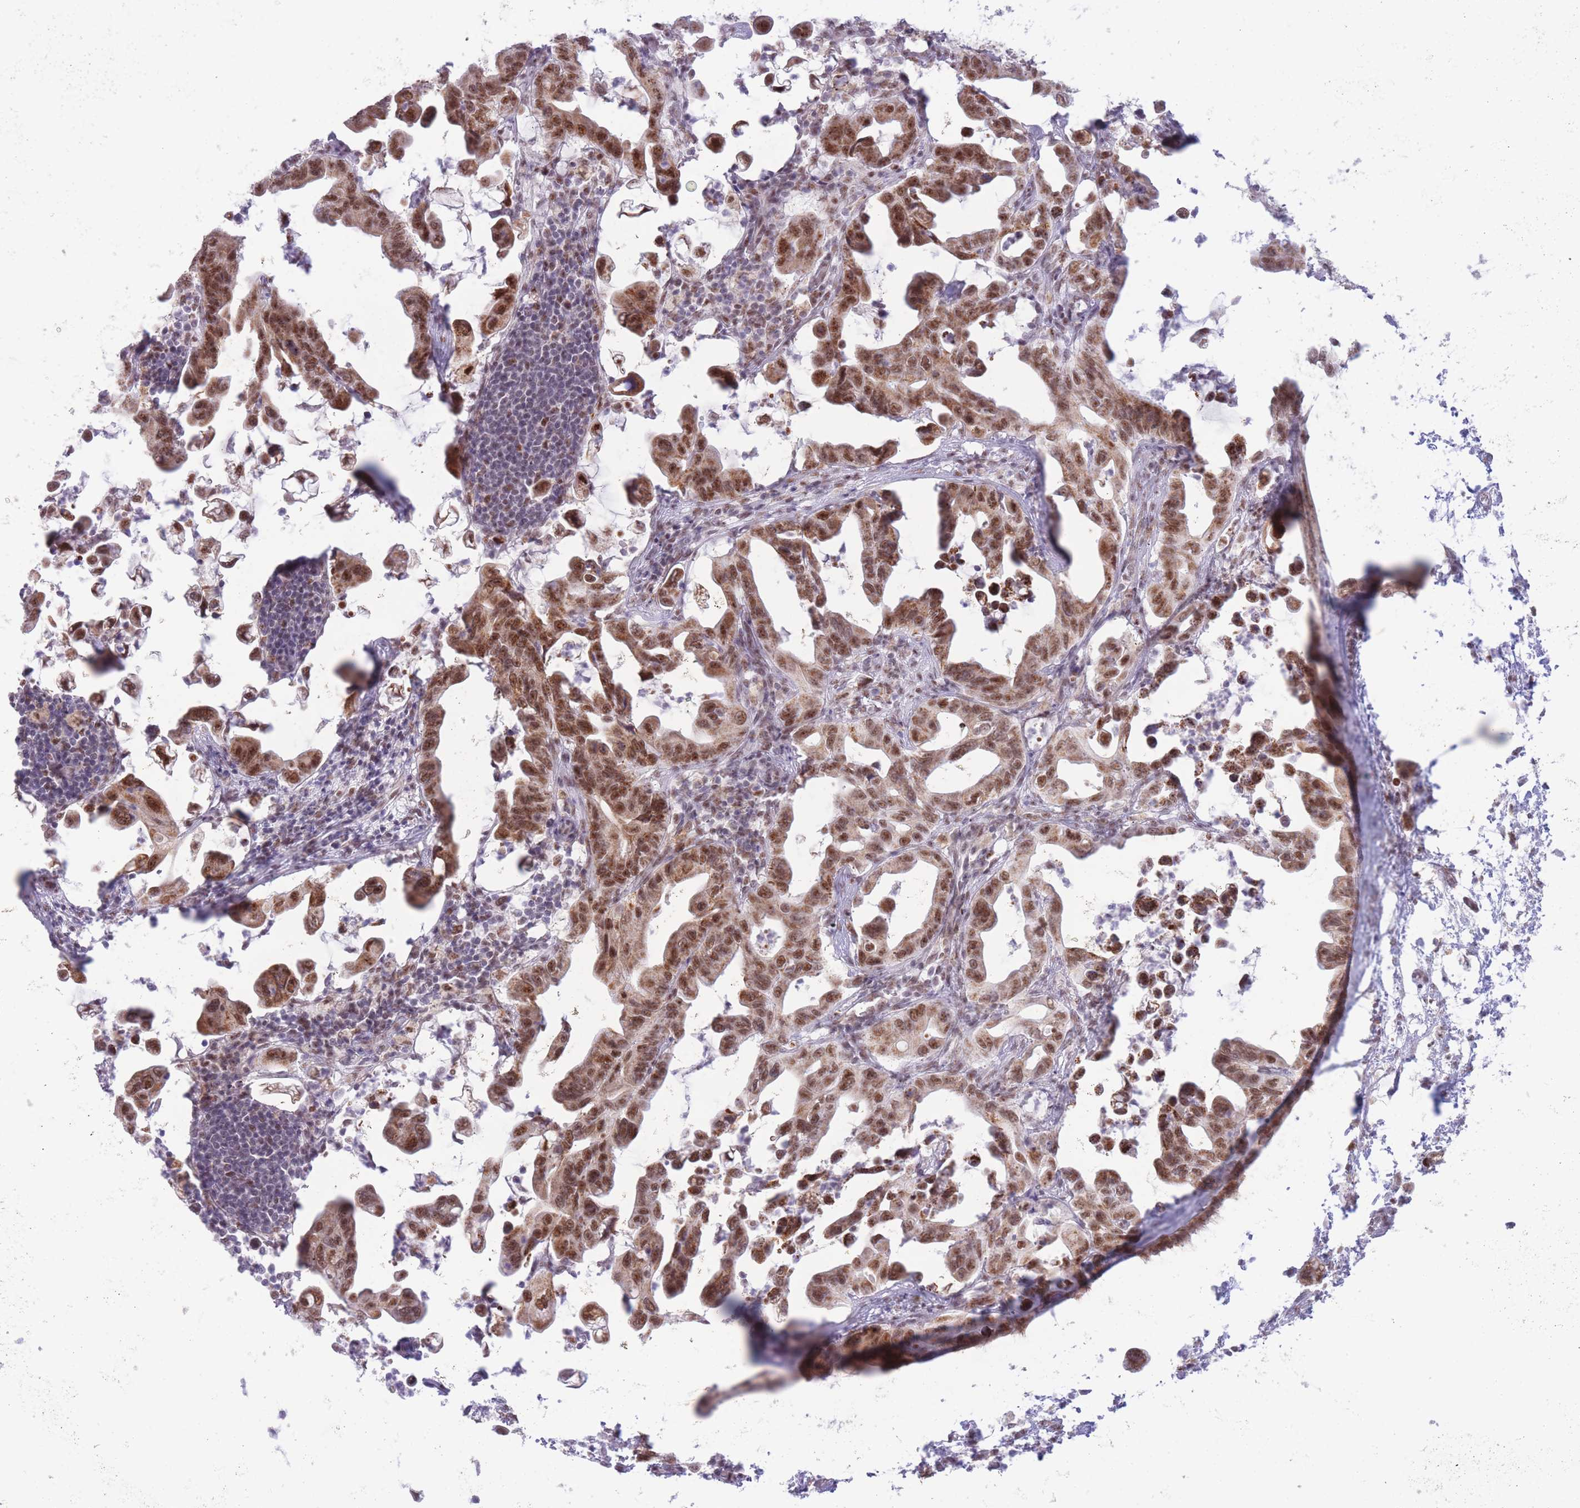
{"staining": {"intensity": "moderate", "quantity": ">75%", "location": "cytoplasmic/membranous,nuclear"}, "tissue": "pancreatic cancer", "cell_type": "Tumor cells", "image_type": "cancer", "snomed": [{"axis": "morphology", "description": "Adenocarcinoma, NOS"}, {"axis": "topography", "description": "Pancreas"}], "caption": "The histopathology image demonstrates immunohistochemical staining of pancreatic cancer (adenocarcinoma). There is moderate cytoplasmic/membranous and nuclear expression is identified in about >75% of tumor cells.", "gene": "CYP2B6", "patient": {"sex": "male", "age": 61}}